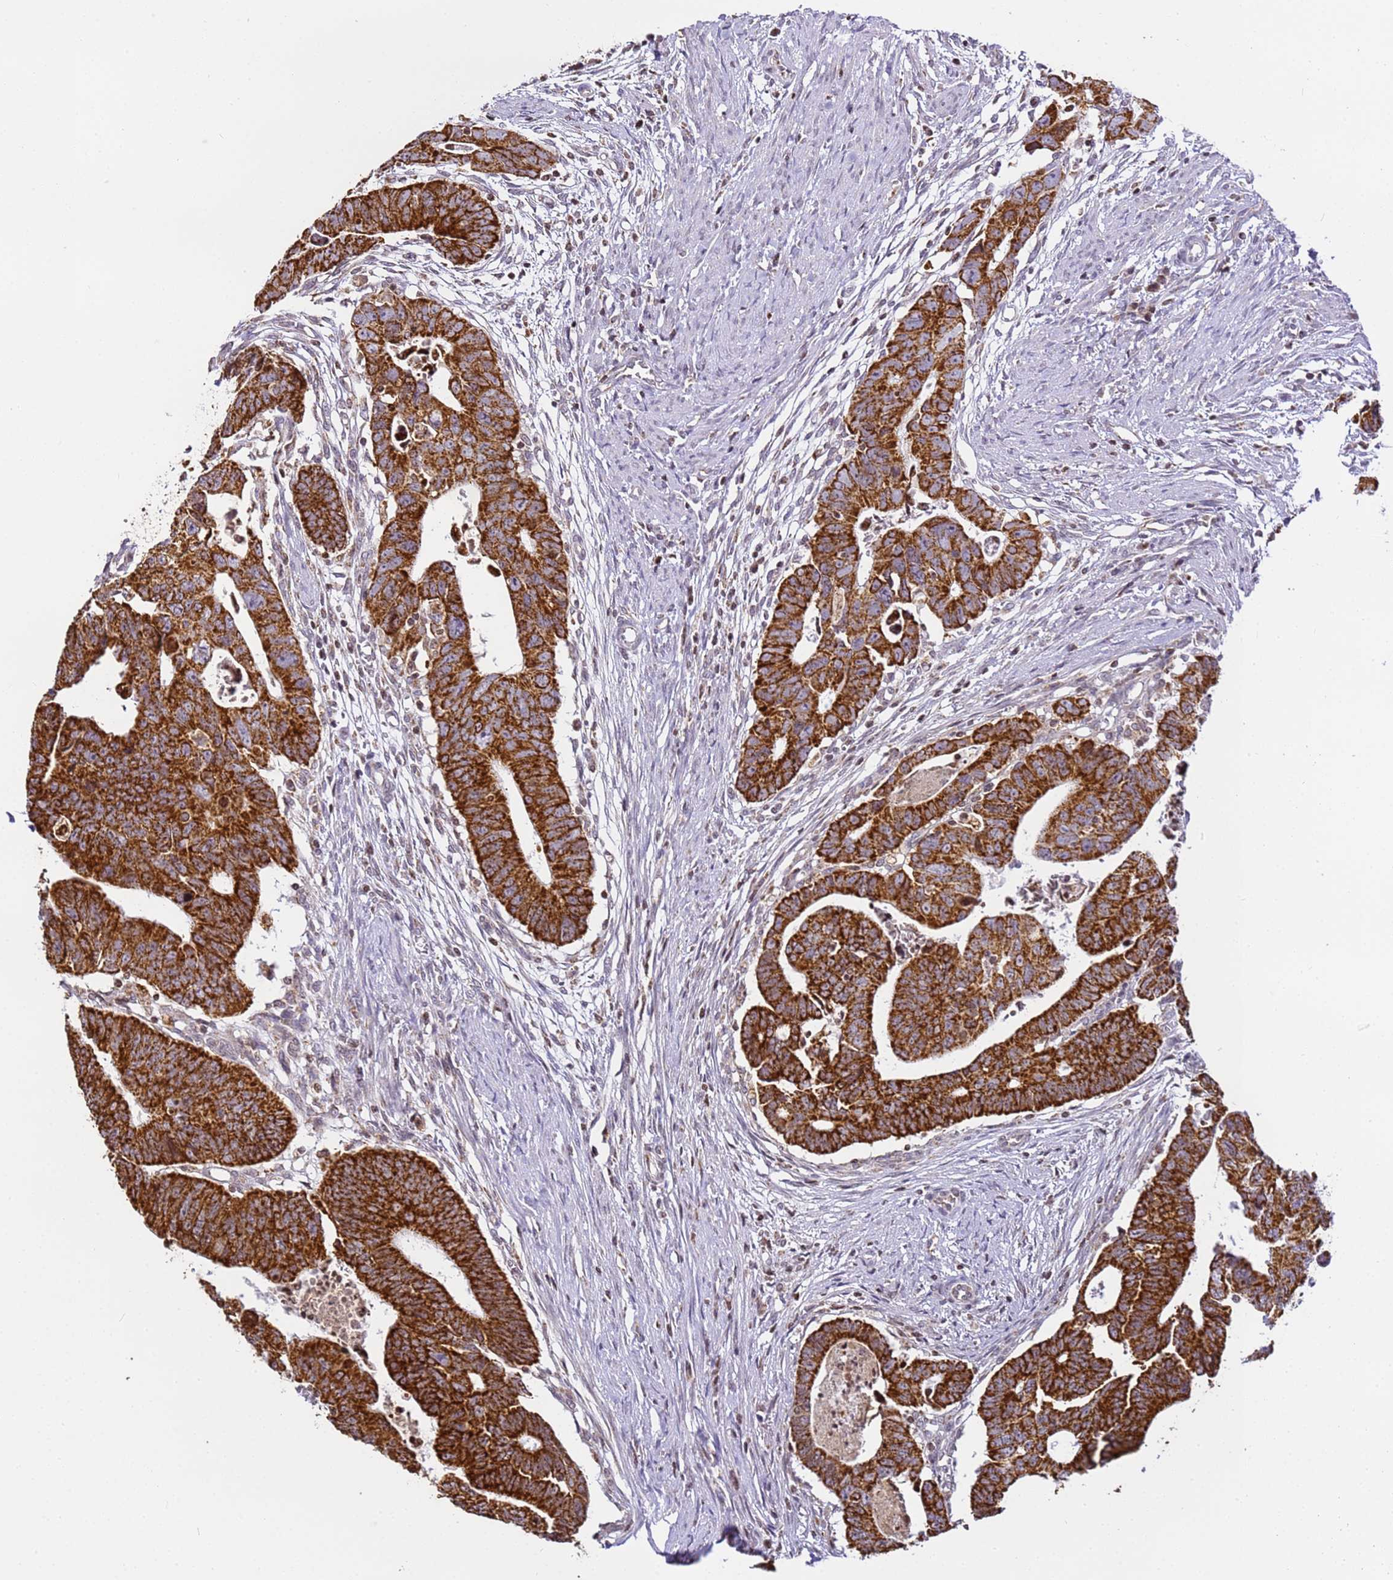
{"staining": {"intensity": "strong", "quantity": ">75%", "location": "cytoplasmic/membranous"}, "tissue": "colorectal cancer", "cell_type": "Tumor cells", "image_type": "cancer", "snomed": [{"axis": "morphology", "description": "Adenocarcinoma, NOS"}, {"axis": "topography", "description": "Rectum"}], "caption": "Adenocarcinoma (colorectal) was stained to show a protein in brown. There is high levels of strong cytoplasmic/membranous expression in approximately >75% of tumor cells. (Brightfield microscopy of DAB IHC at high magnification).", "gene": "HSPE1", "patient": {"sex": "female", "age": 65}}